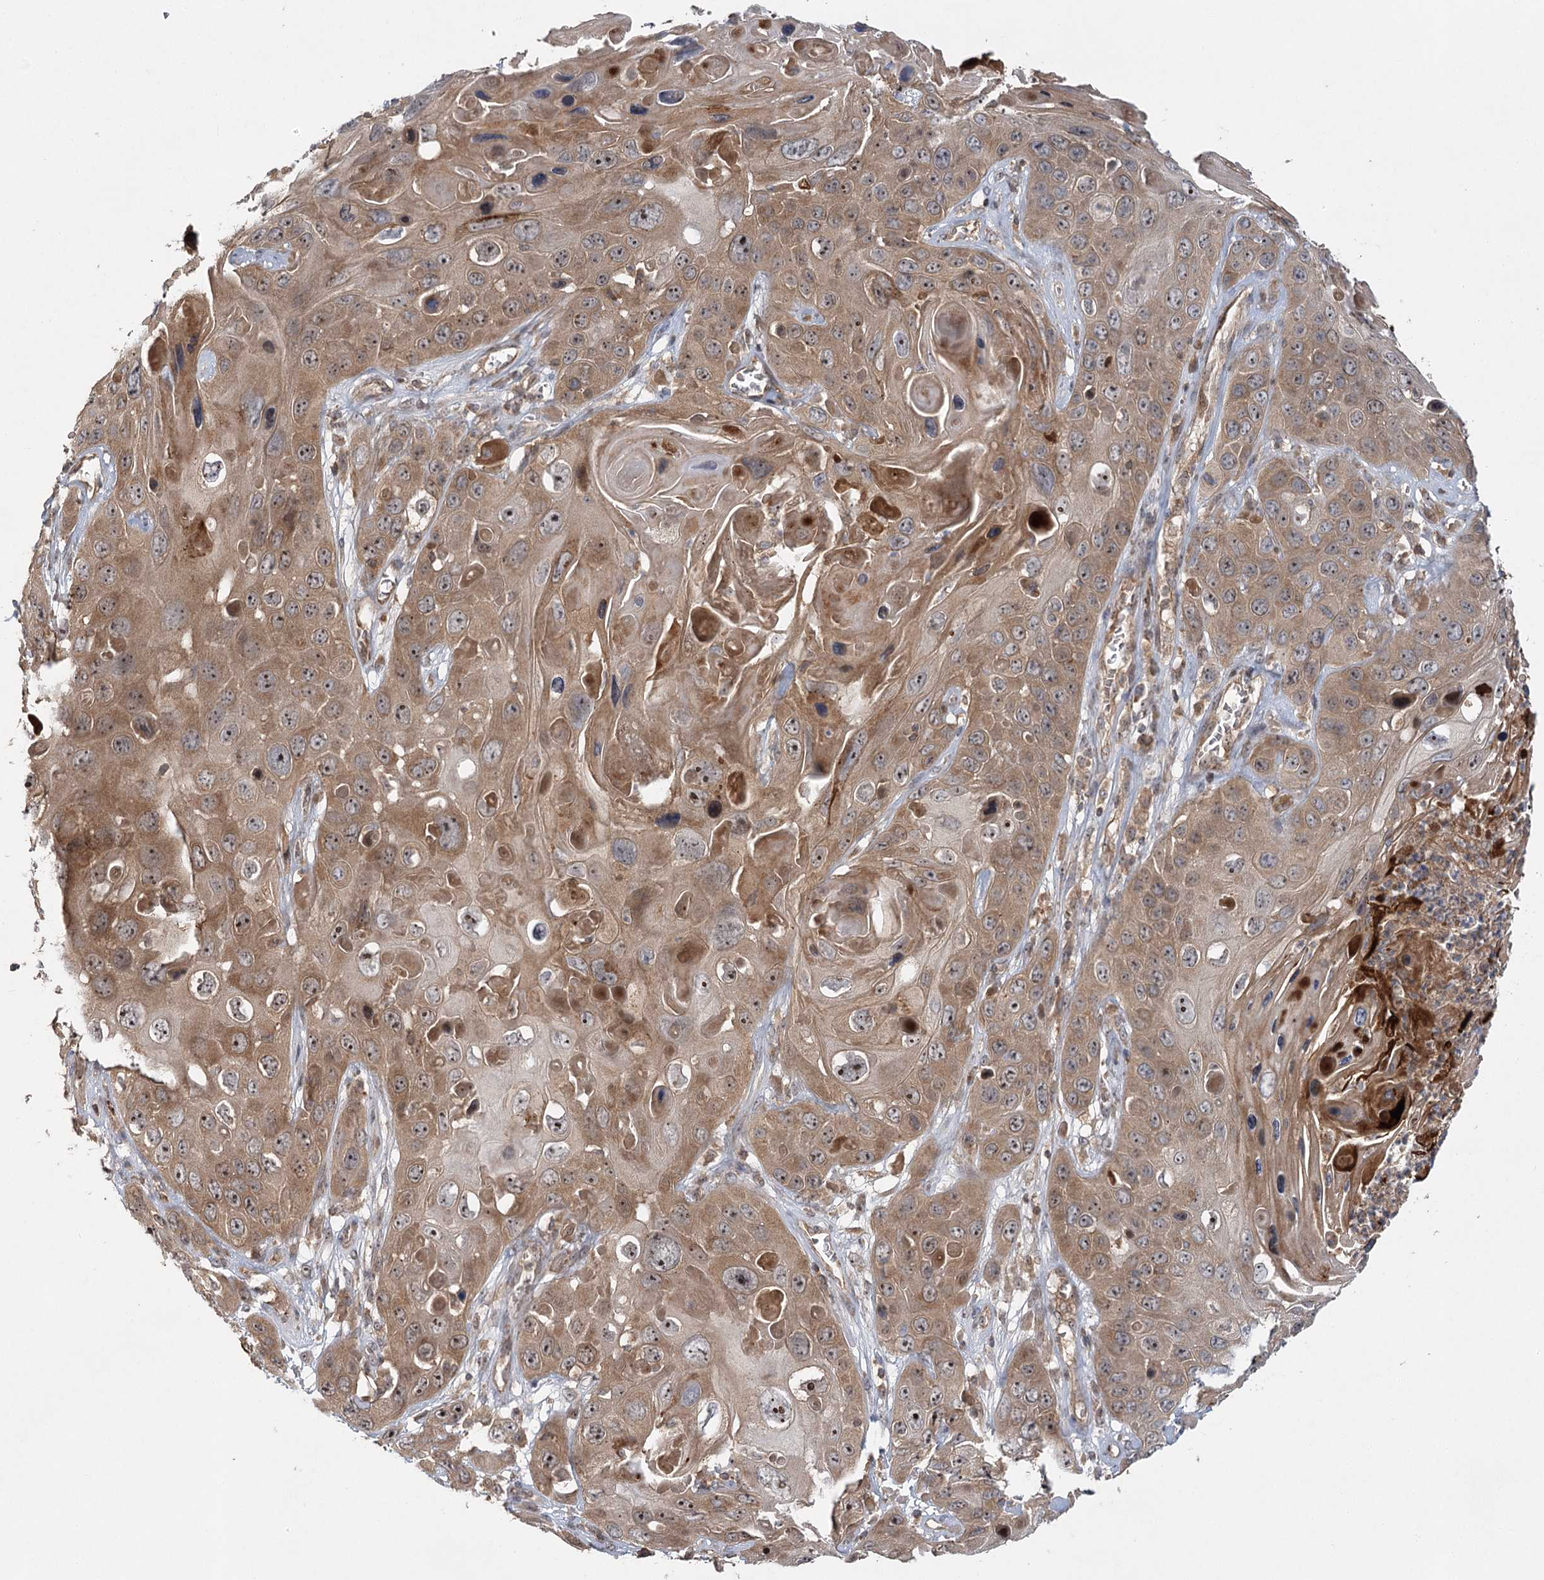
{"staining": {"intensity": "moderate", "quantity": ">75%", "location": "cytoplasmic/membranous,nuclear"}, "tissue": "skin cancer", "cell_type": "Tumor cells", "image_type": "cancer", "snomed": [{"axis": "morphology", "description": "Squamous cell carcinoma, NOS"}, {"axis": "topography", "description": "Skin"}], "caption": "Protein expression analysis of skin cancer demonstrates moderate cytoplasmic/membranous and nuclear positivity in about >75% of tumor cells. Nuclei are stained in blue.", "gene": "RAPGEF6", "patient": {"sex": "male", "age": 55}}